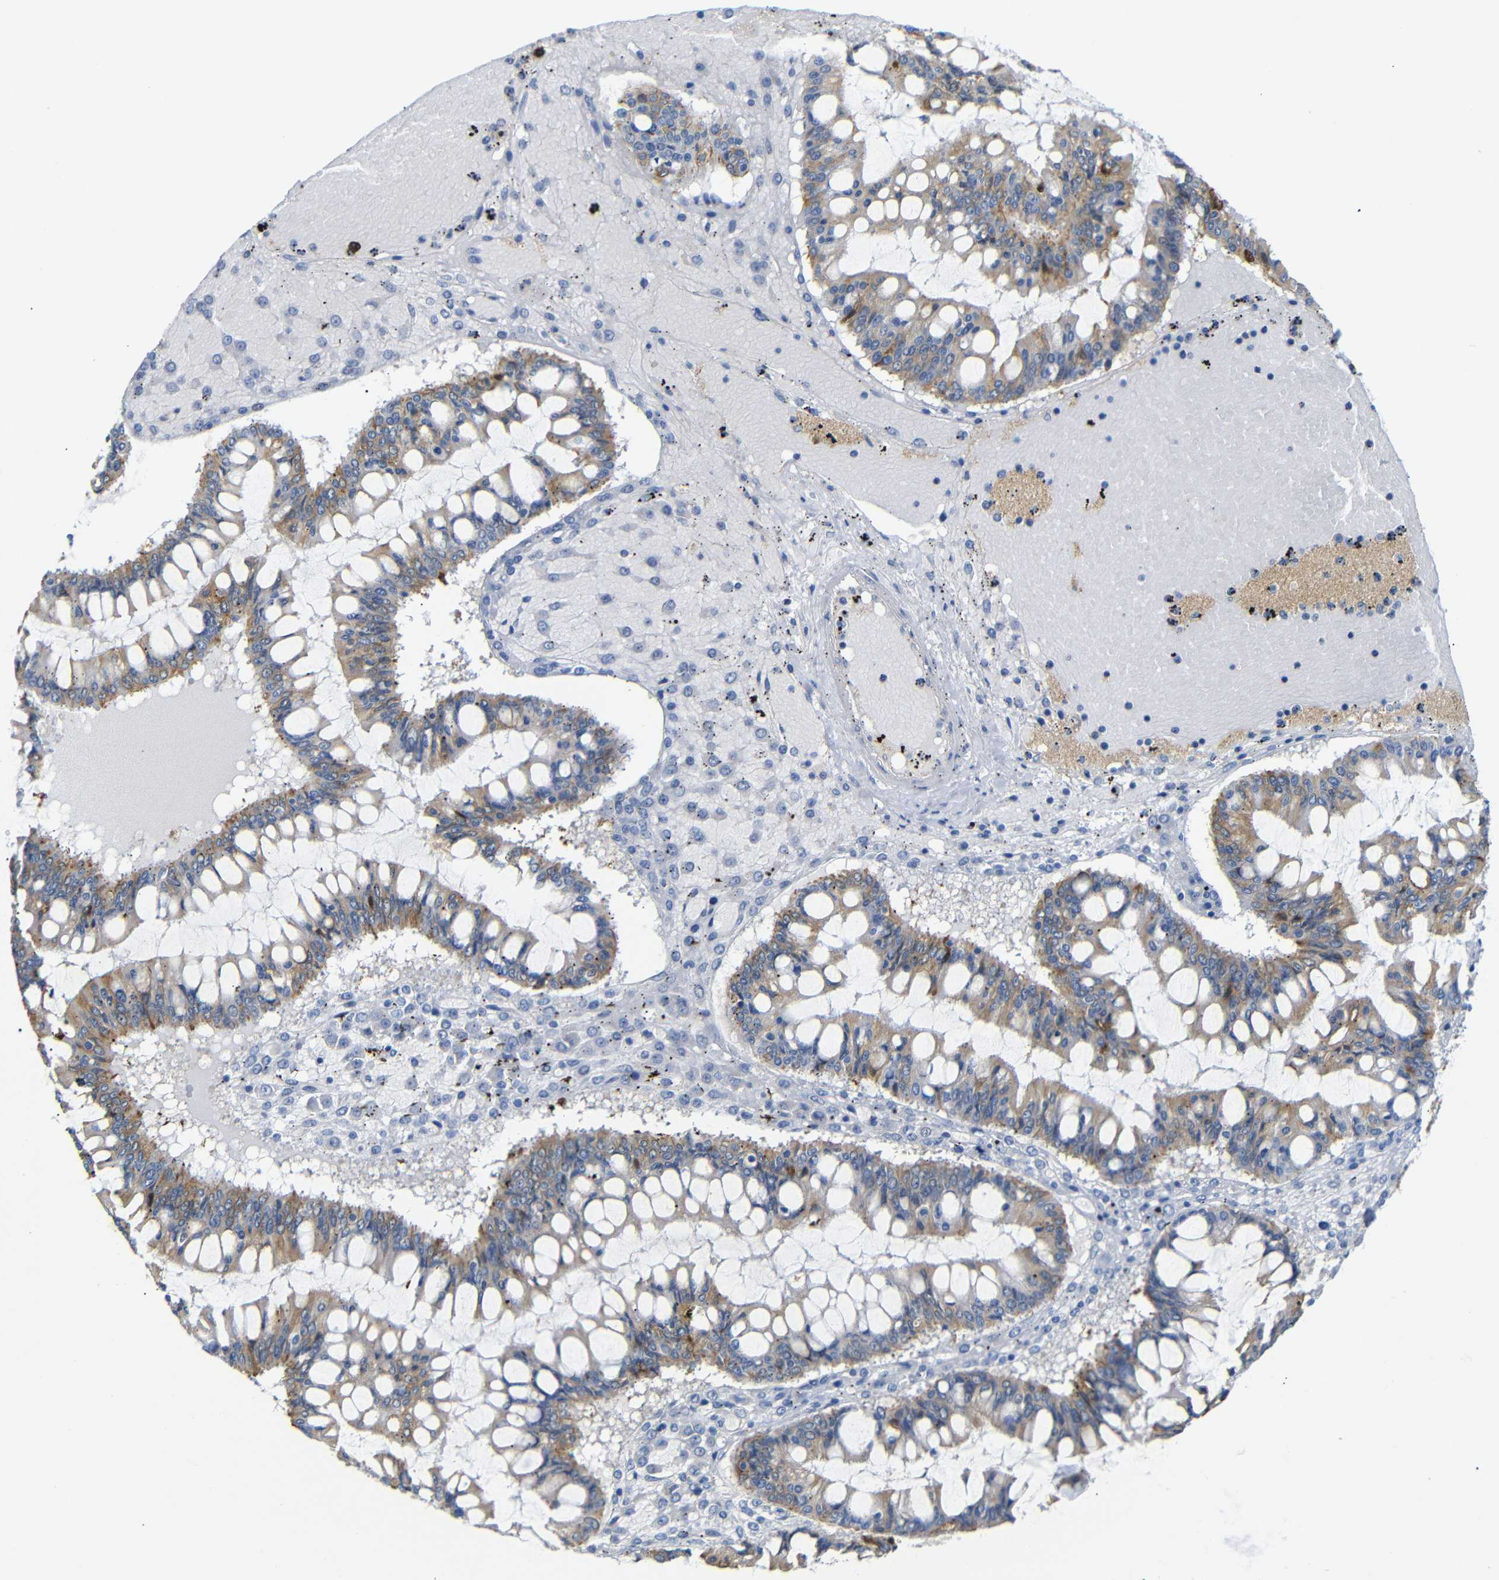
{"staining": {"intensity": "moderate", "quantity": ">75%", "location": "cytoplasmic/membranous"}, "tissue": "ovarian cancer", "cell_type": "Tumor cells", "image_type": "cancer", "snomed": [{"axis": "morphology", "description": "Cystadenocarcinoma, mucinous, NOS"}, {"axis": "topography", "description": "Ovary"}], "caption": "Ovarian cancer (mucinous cystadenocarcinoma) was stained to show a protein in brown. There is medium levels of moderate cytoplasmic/membranous positivity in about >75% of tumor cells.", "gene": "ALOX15", "patient": {"sex": "female", "age": 73}}